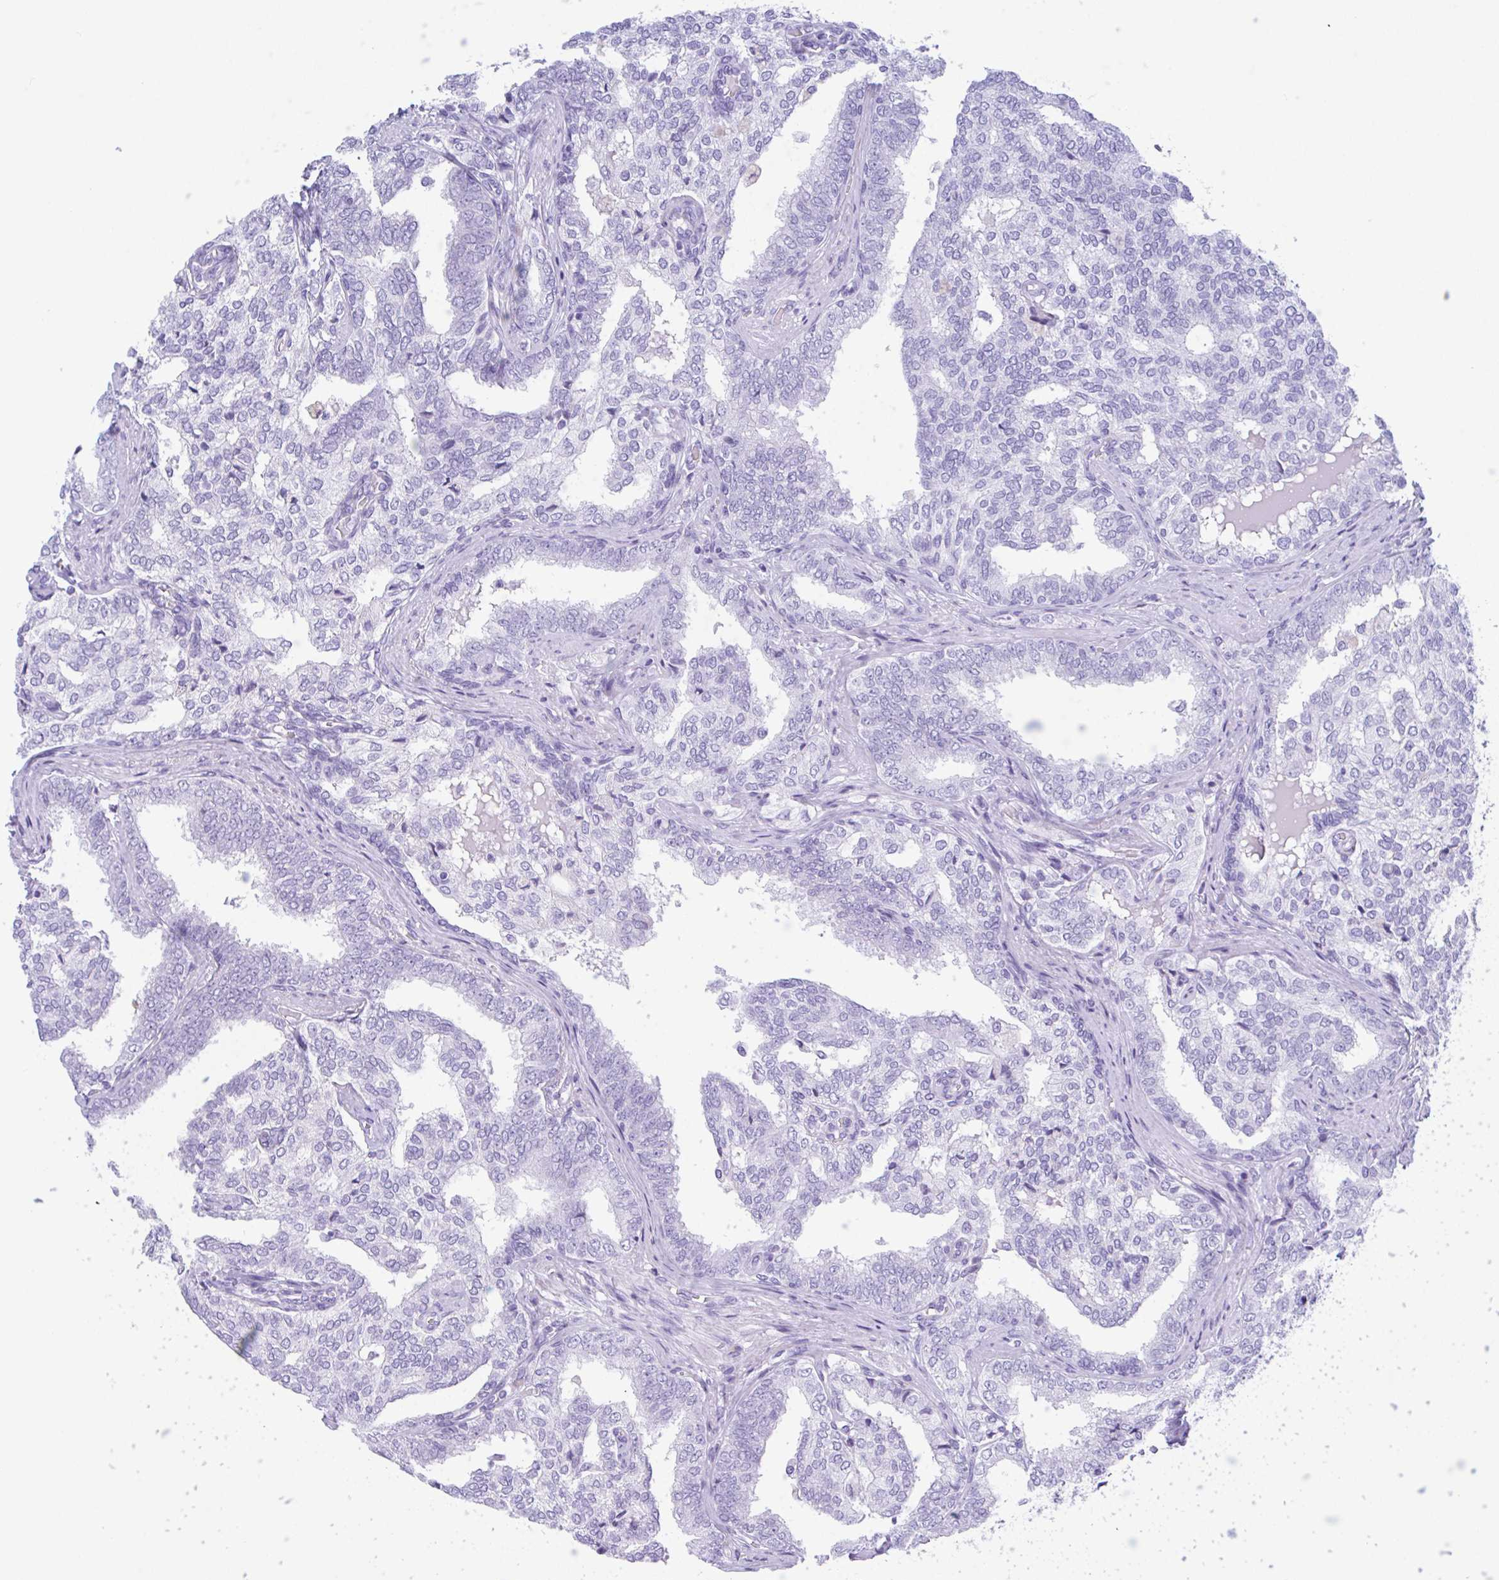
{"staining": {"intensity": "negative", "quantity": "none", "location": "none"}, "tissue": "prostate cancer", "cell_type": "Tumor cells", "image_type": "cancer", "snomed": [{"axis": "morphology", "description": "Adenocarcinoma, High grade"}, {"axis": "topography", "description": "Prostate"}], "caption": "Protein analysis of prostate cancer shows no significant staining in tumor cells.", "gene": "NDUFAF8", "patient": {"sex": "male", "age": 72}}